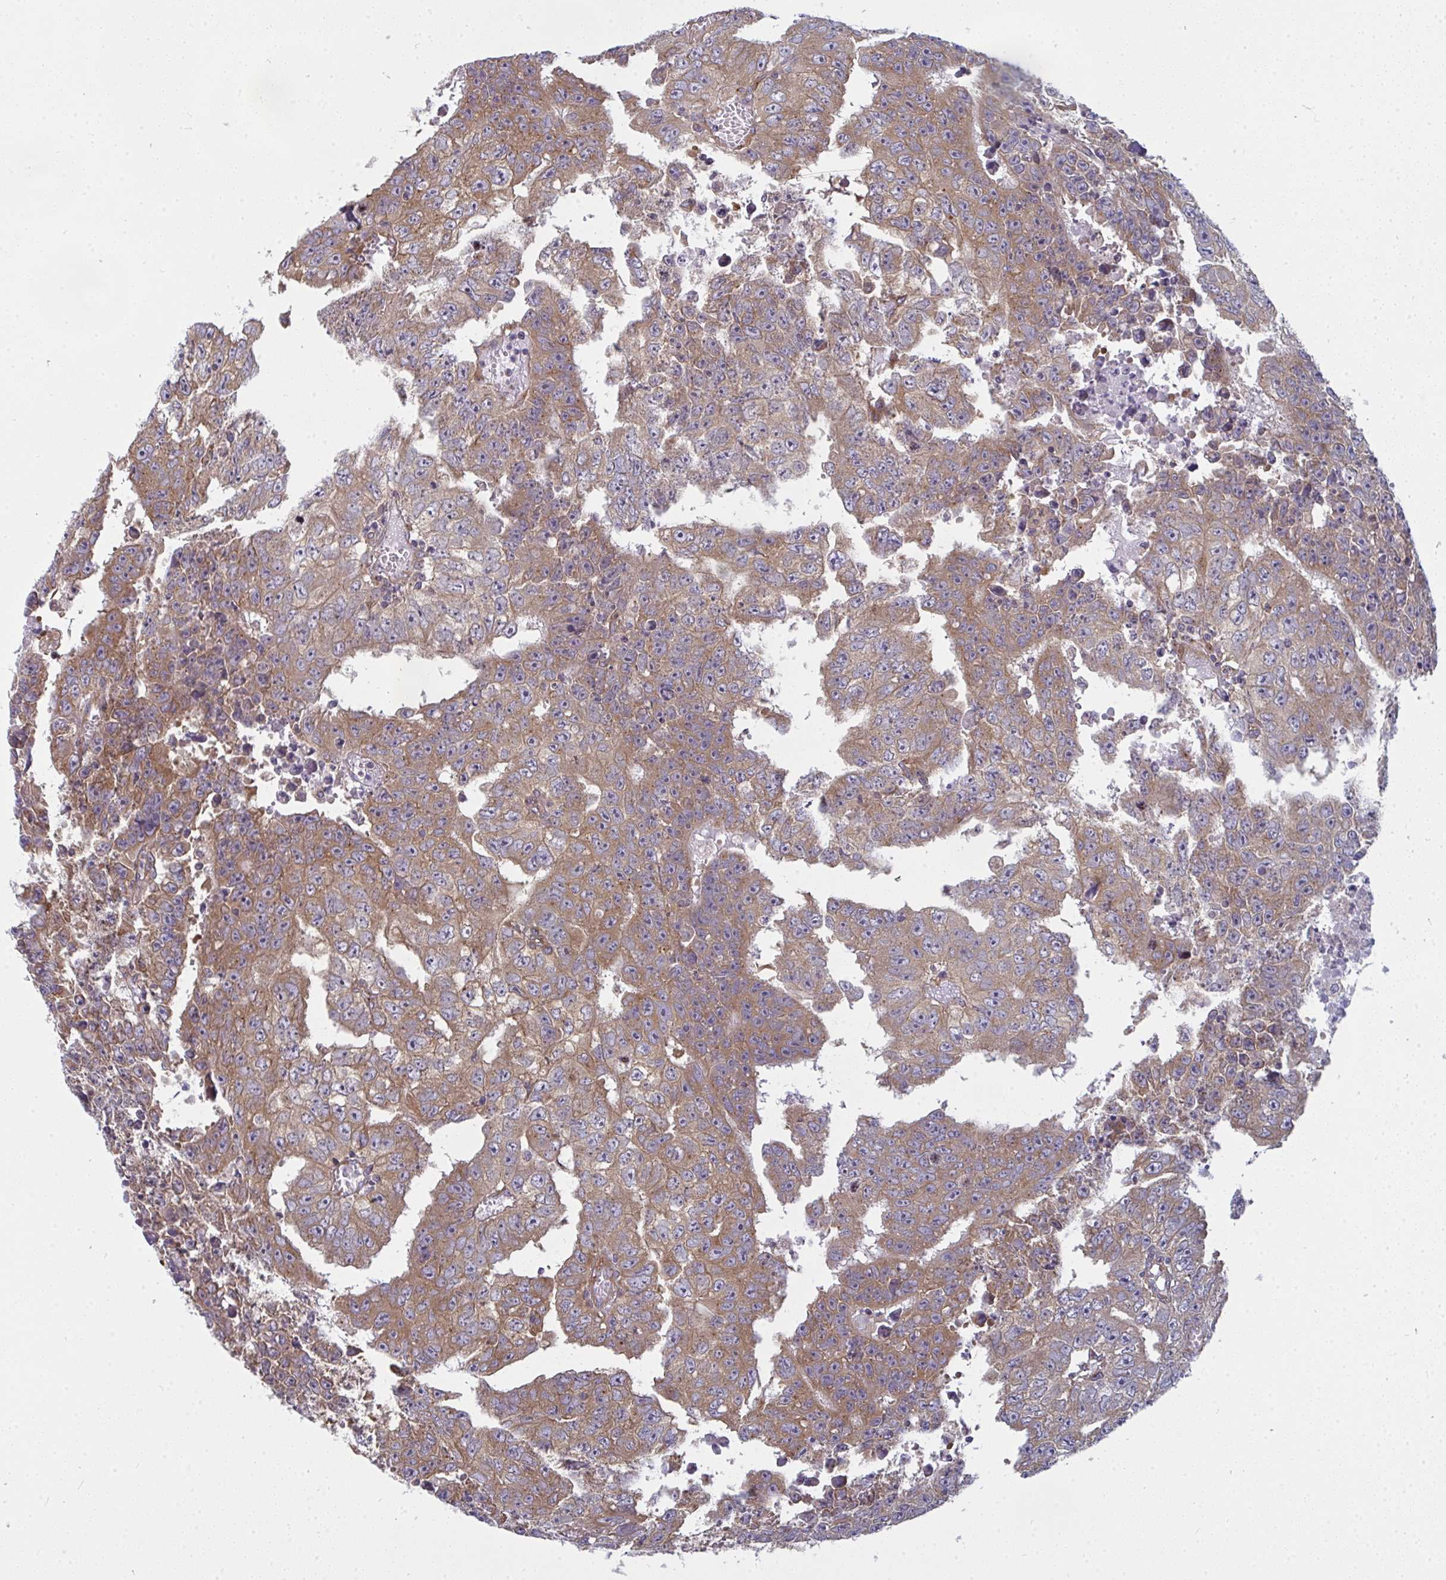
{"staining": {"intensity": "moderate", "quantity": ">75%", "location": "cytoplasmic/membranous"}, "tissue": "testis cancer", "cell_type": "Tumor cells", "image_type": "cancer", "snomed": [{"axis": "morphology", "description": "Carcinoma, Embryonal, NOS"}, {"axis": "morphology", "description": "Teratoma, malignant, NOS"}, {"axis": "topography", "description": "Testis"}], "caption": "High-power microscopy captured an immunohistochemistry (IHC) micrograph of testis cancer (embryonal carcinoma), revealing moderate cytoplasmic/membranous expression in about >75% of tumor cells.", "gene": "DYNC1I2", "patient": {"sex": "male", "age": 24}}